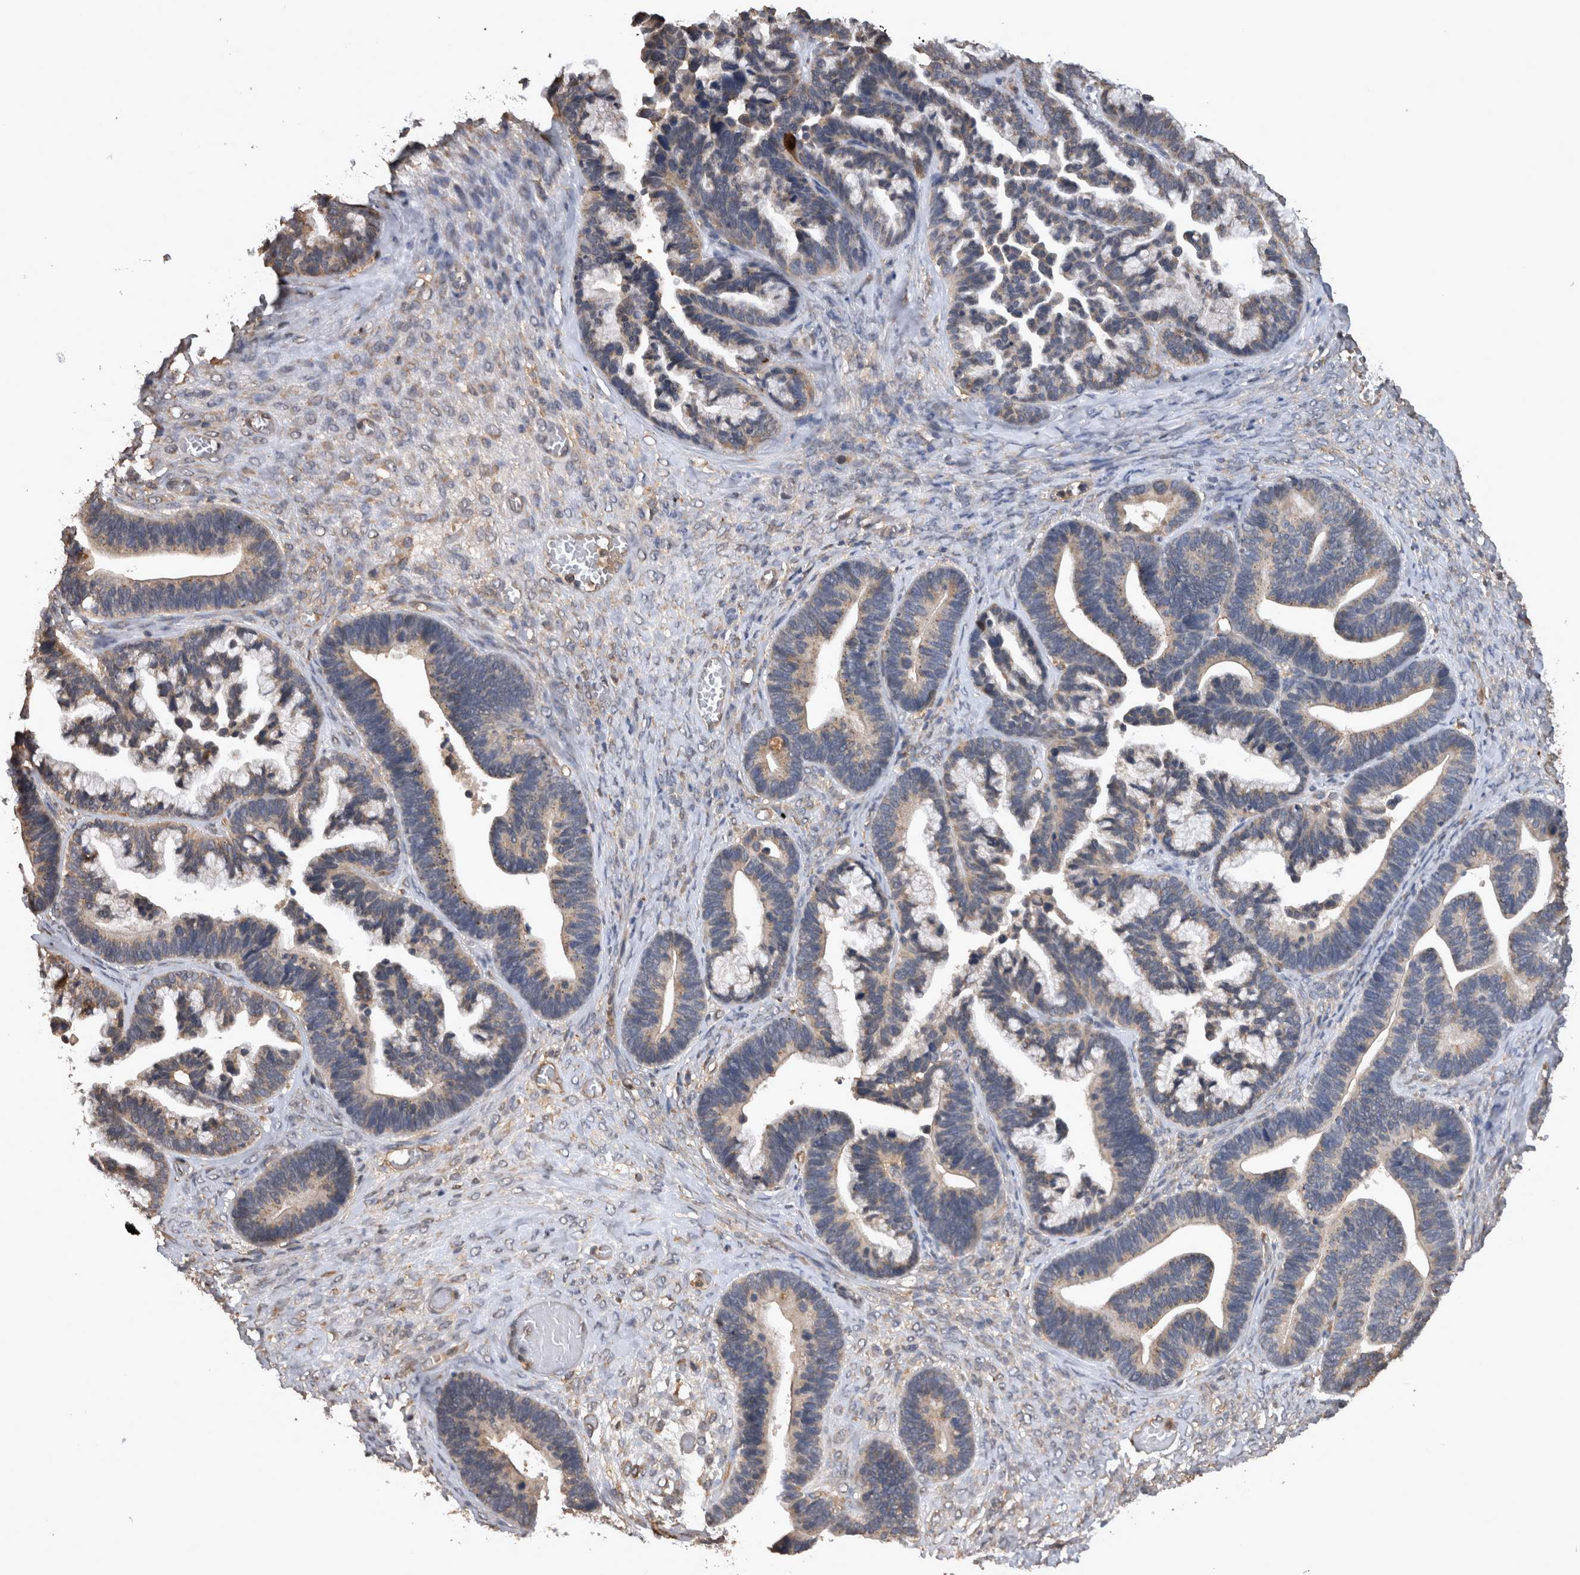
{"staining": {"intensity": "weak", "quantity": "25%-75%", "location": "cytoplasmic/membranous"}, "tissue": "ovarian cancer", "cell_type": "Tumor cells", "image_type": "cancer", "snomed": [{"axis": "morphology", "description": "Cystadenocarcinoma, serous, NOS"}, {"axis": "topography", "description": "Ovary"}], "caption": "A high-resolution micrograph shows immunohistochemistry (IHC) staining of ovarian serous cystadenocarcinoma, which demonstrates weak cytoplasmic/membranous positivity in about 25%-75% of tumor cells.", "gene": "TMED7", "patient": {"sex": "female", "age": 56}}